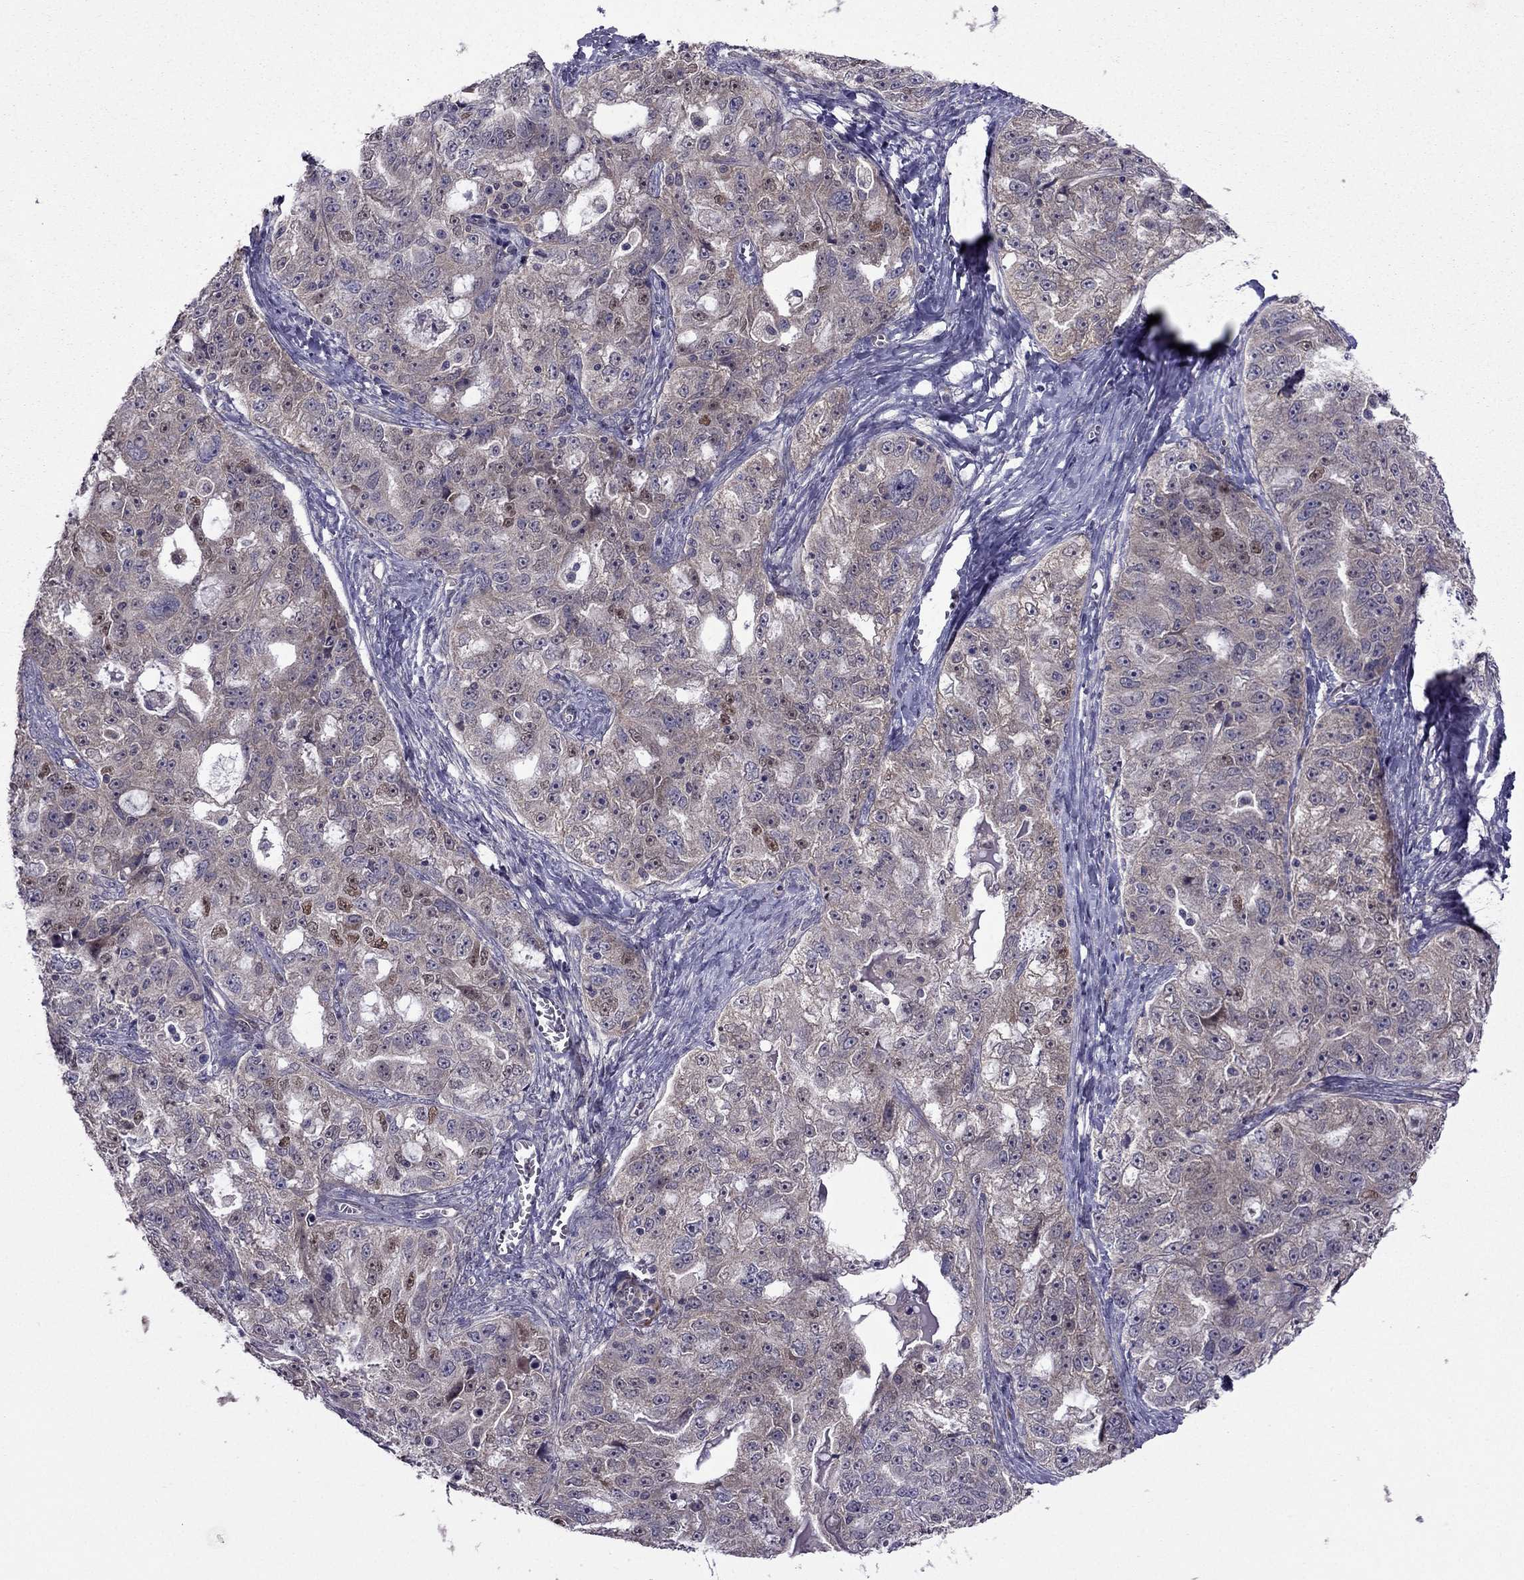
{"staining": {"intensity": "moderate", "quantity": "<25%", "location": "nuclear"}, "tissue": "ovarian cancer", "cell_type": "Tumor cells", "image_type": "cancer", "snomed": [{"axis": "morphology", "description": "Cystadenocarcinoma, serous, NOS"}, {"axis": "topography", "description": "Ovary"}], "caption": "Moderate nuclear positivity is identified in about <25% of tumor cells in serous cystadenocarcinoma (ovarian).", "gene": "CDK5", "patient": {"sex": "female", "age": 51}}